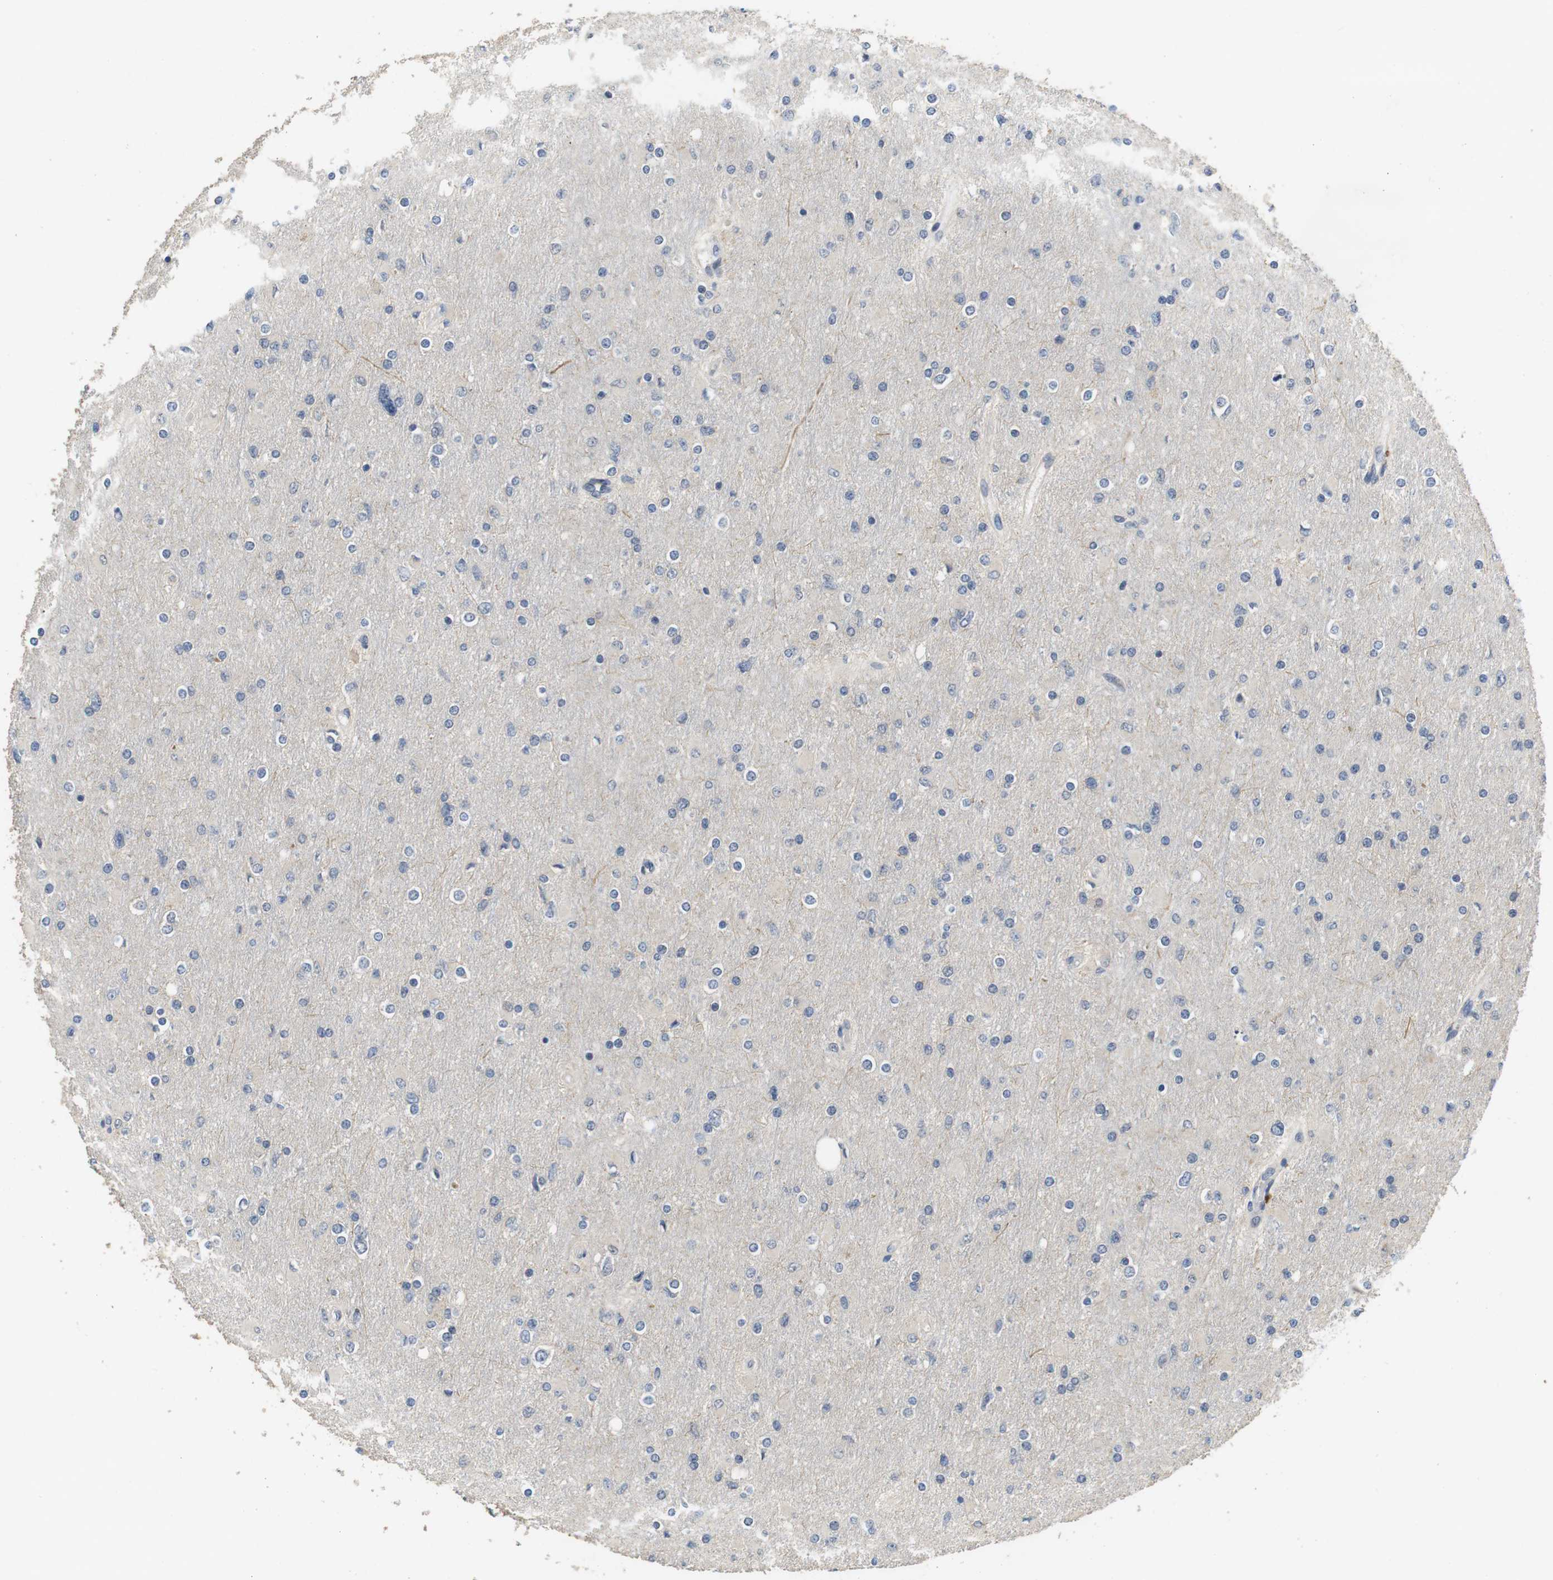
{"staining": {"intensity": "negative", "quantity": "none", "location": "none"}, "tissue": "glioma", "cell_type": "Tumor cells", "image_type": "cancer", "snomed": [{"axis": "morphology", "description": "Glioma, malignant, High grade"}, {"axis": "topography", "description": "Cerebral cortex"}], "caption": "Immunohistochemical staining of glioma reveals no significant staining in tumor cells.", "gene": "ADGRL3", "patient": {"sex": "female", "age": 36}}